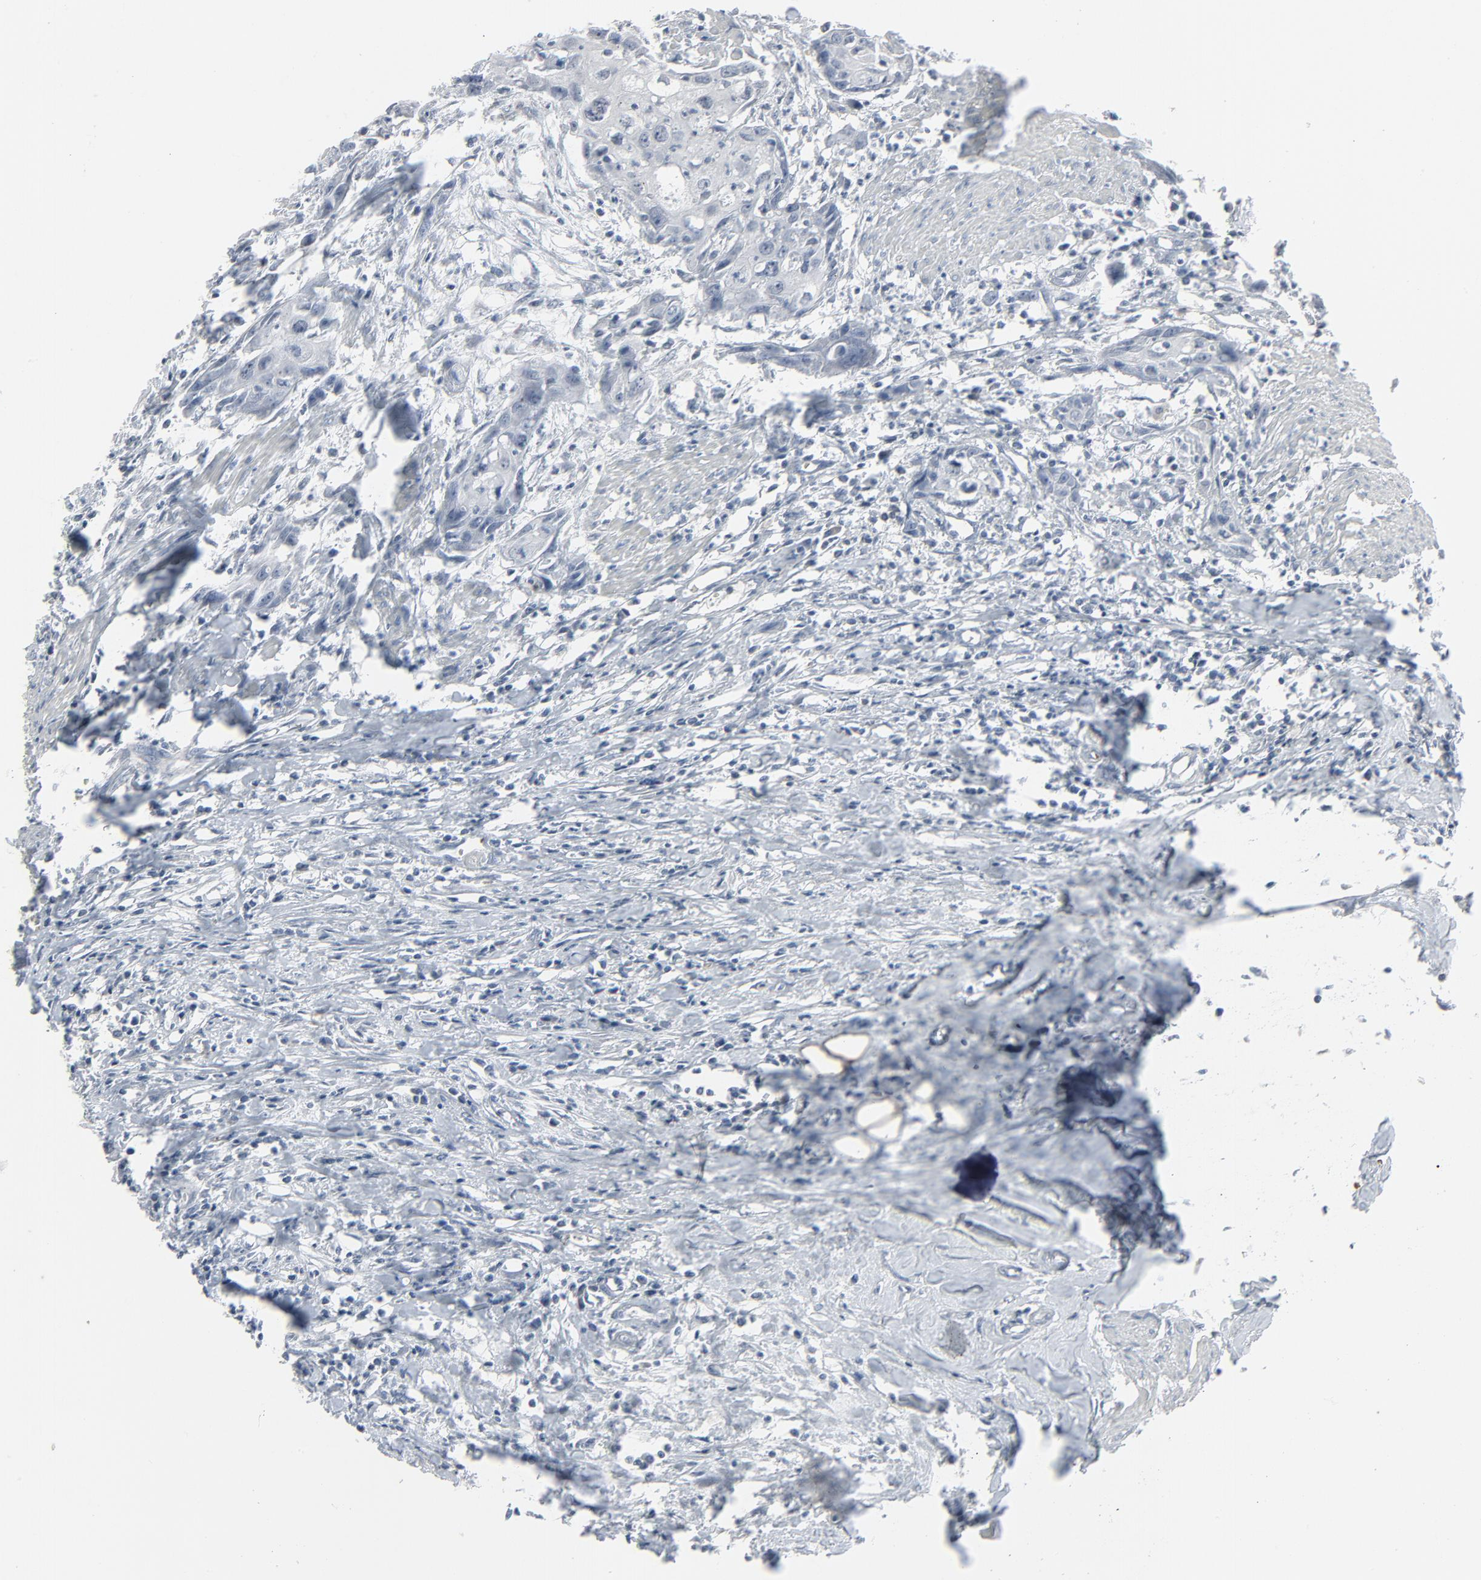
{"staining": {"intensity": "negative", "quantity": "none", "location": "none"}, "tissue": "urothelial cancer", "cell_type": "Tumor cells", "image_type": "cancer", "snomed": [{"axis": "morphology", "description": "Urothelial carcinoma, High grade"}, {"axis": "topography", "description": "Urinary bladder"}], "caption": "An image of urothelial cancer stained for a protein shows no brown staining in tumor cells.", "gene": "SAGE1", "patient": {"sex": "male", "age": 54}}